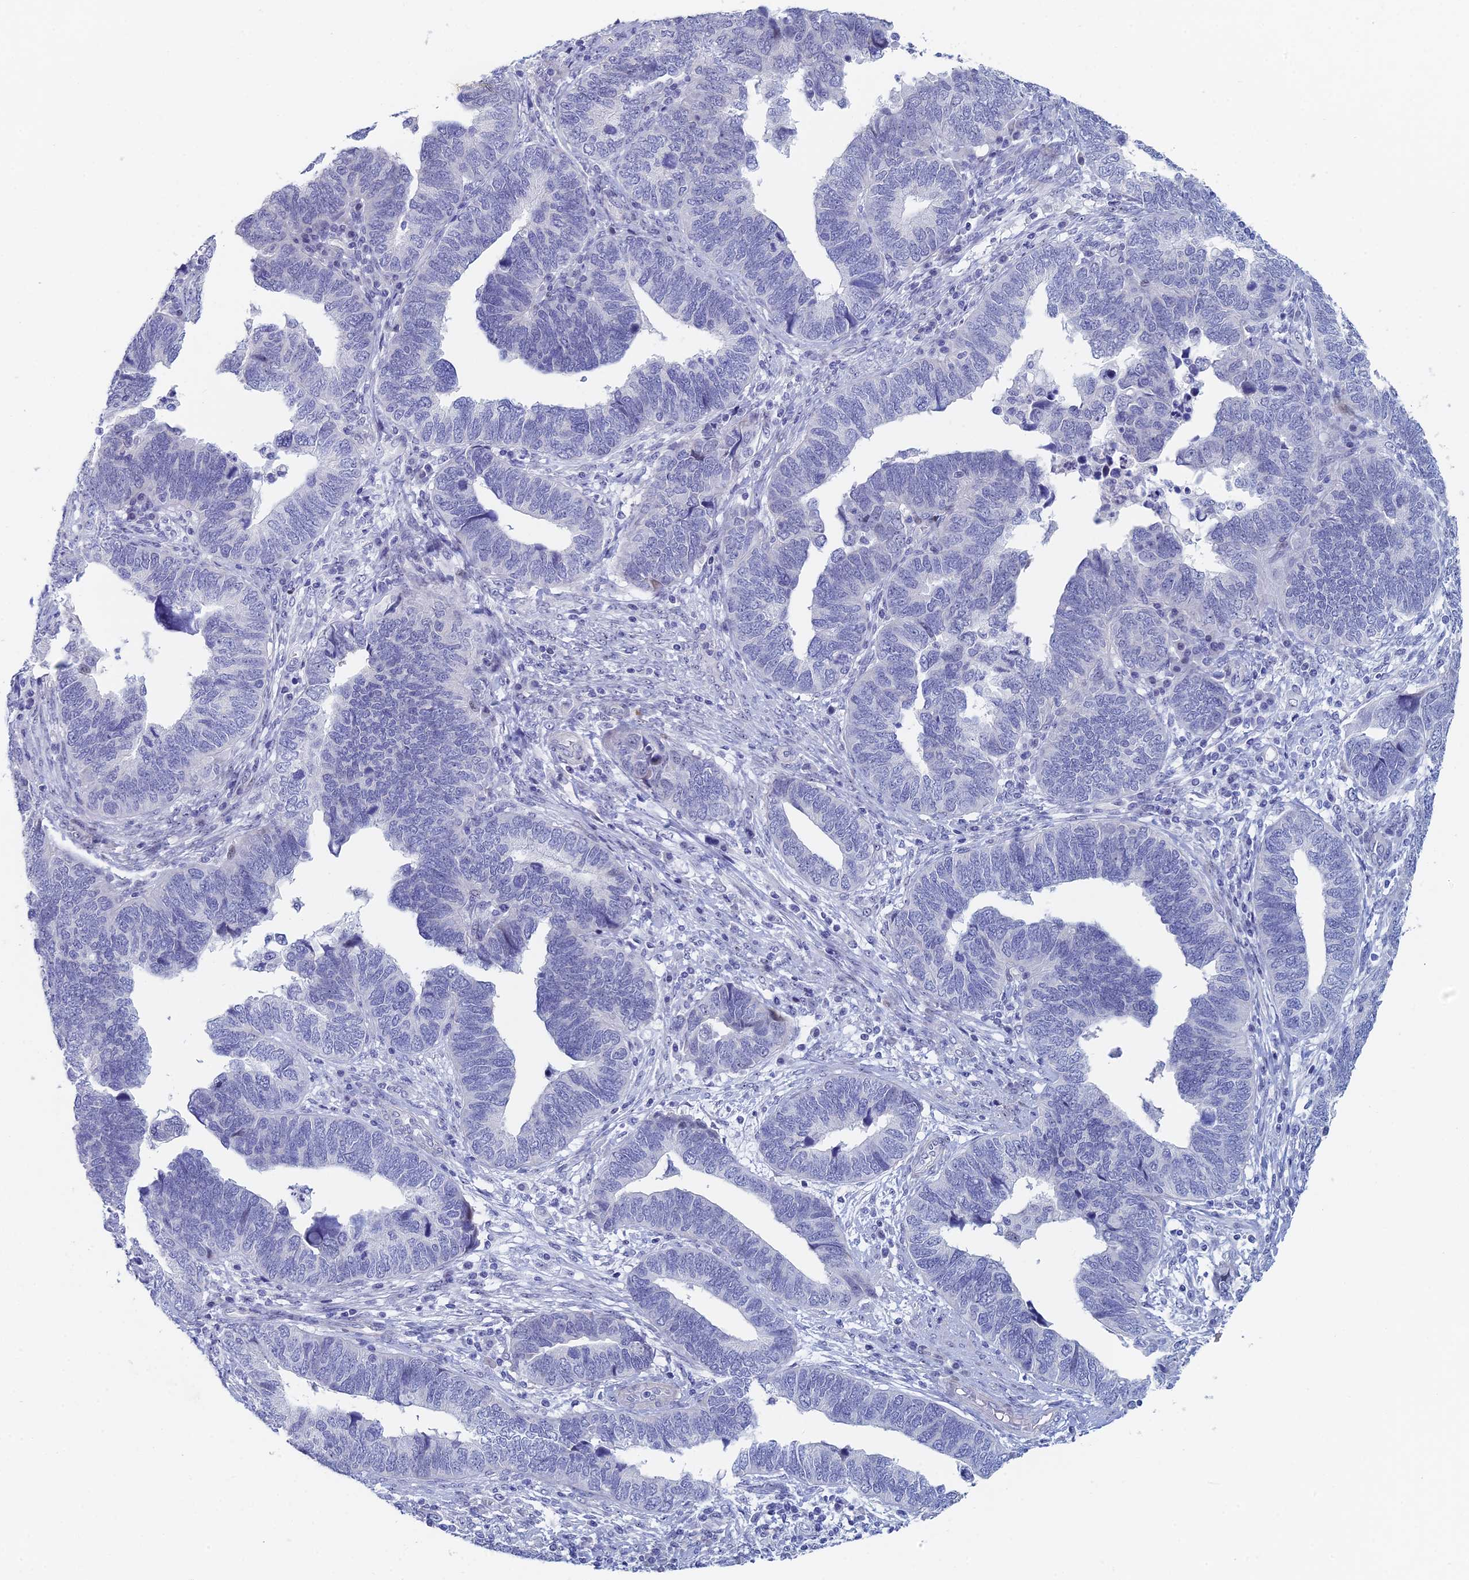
{"staining": {"intensity": "negative", "quantity": "none", "location": "none"}, "tissue": "endometrial cancer", "cell_type": "Tumor cells", "image_type": "cancer", "snomed": [{"axis": "morphology", "description": "Adenocarcinoma, NOS"}, {"axis": "topography", "description": "Endometrium"}], "caption": "Immunohistochemistry (IHC) micrograph of endometrial cancer stained for a protein (brown), which exhibits no positivity in tumor cells.", "gene": "DRGX", "patient": {"sex": "female", "age": 79}}